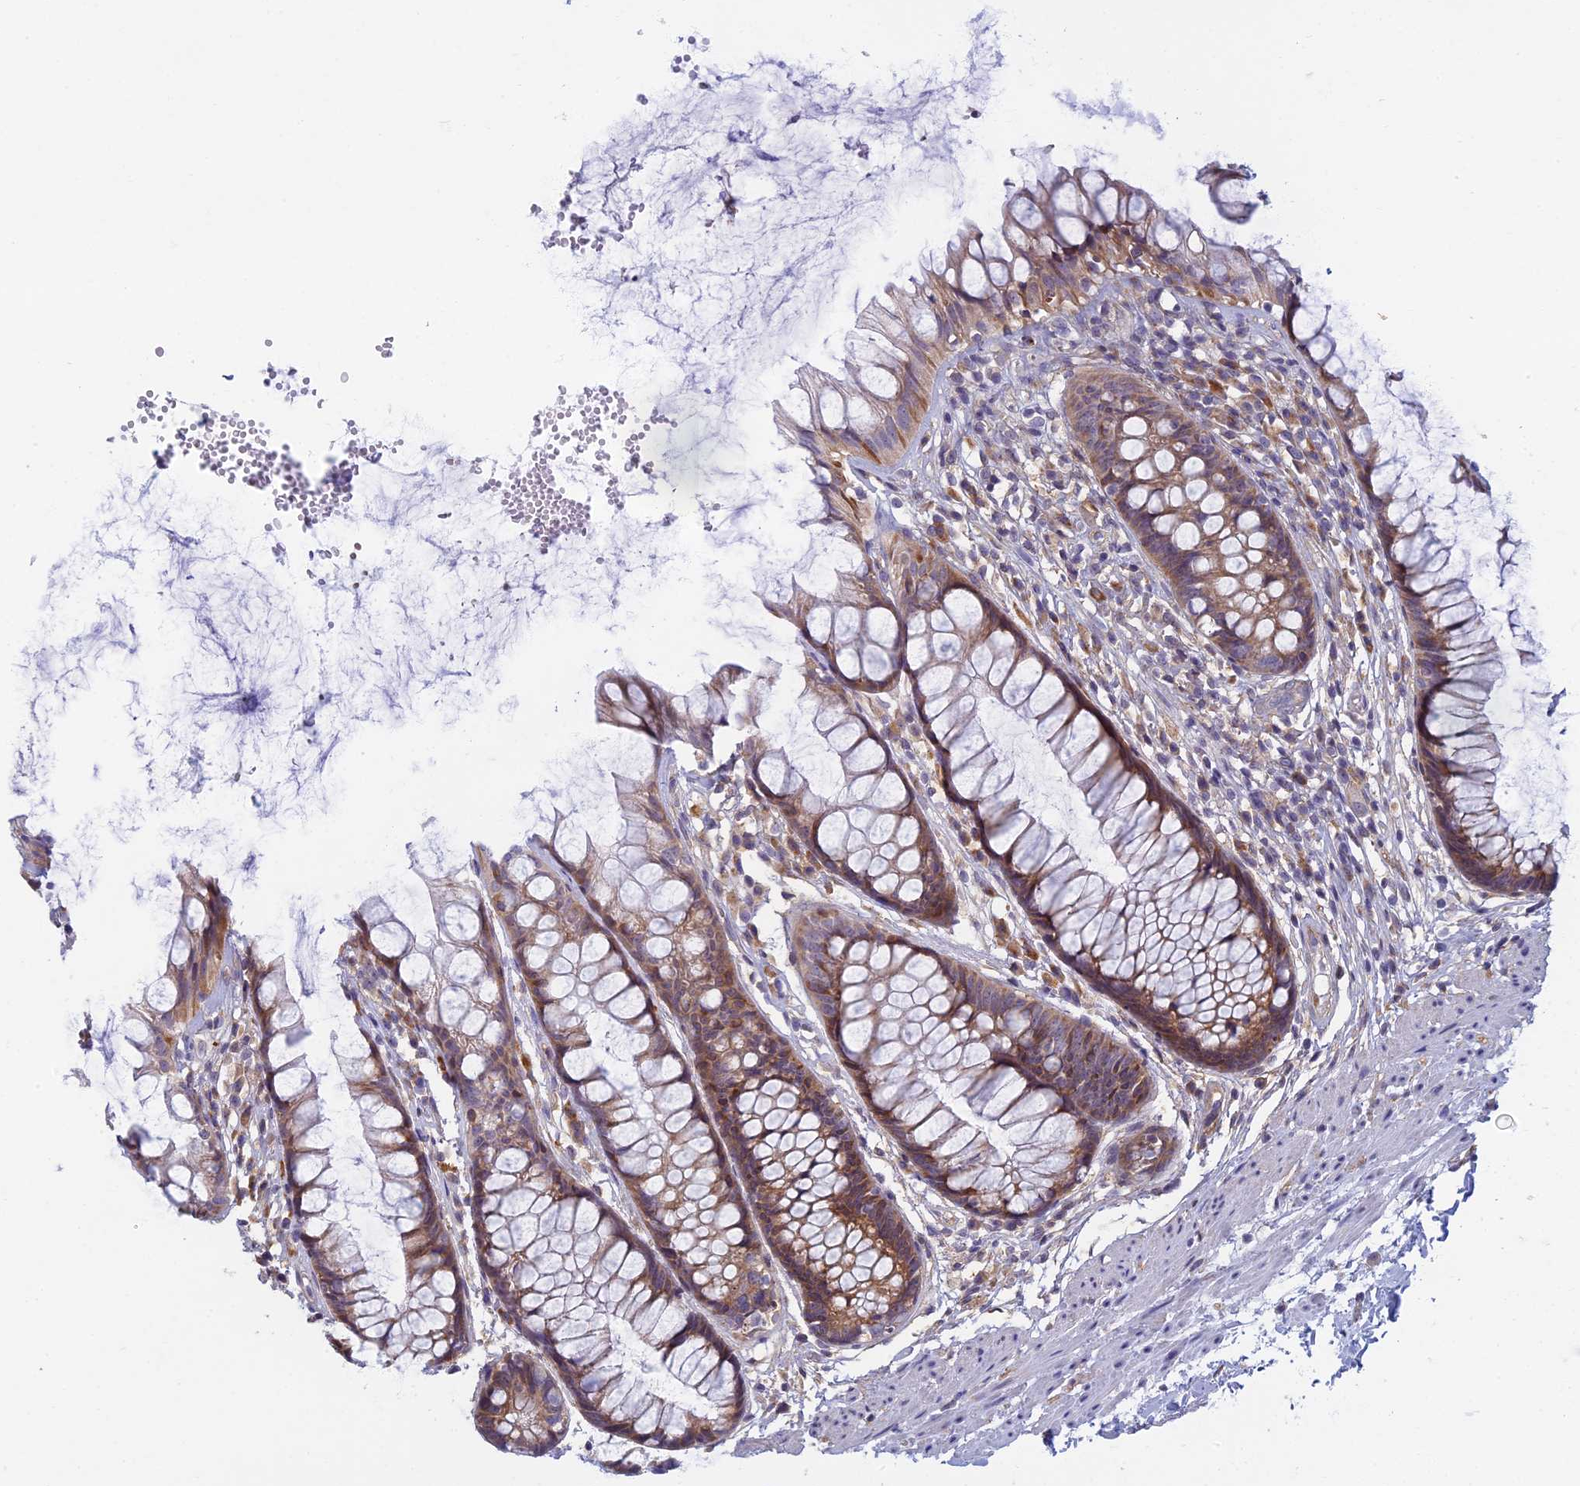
{"staining": {"intensity": "weak", "quantity": ">75%", "location": "cytoplasmic/membranous"}, "tissue": "rectum", "cell_type": "Glandular cells", "image_type": "normal", "snomed": [{"axis": "morphology", "description": "Normal tissue, NOS"}, {"axis": "topography", "description": "Rectum"}], "caption": "Weak cytoplasmic/membranous protein positivity is present in approximately >75% of glandular cells in rectum. (IHC, brightfield microscopy, high magnification).", "gene": "DDX51", "patient": {"sex": "male", "age": 74}}